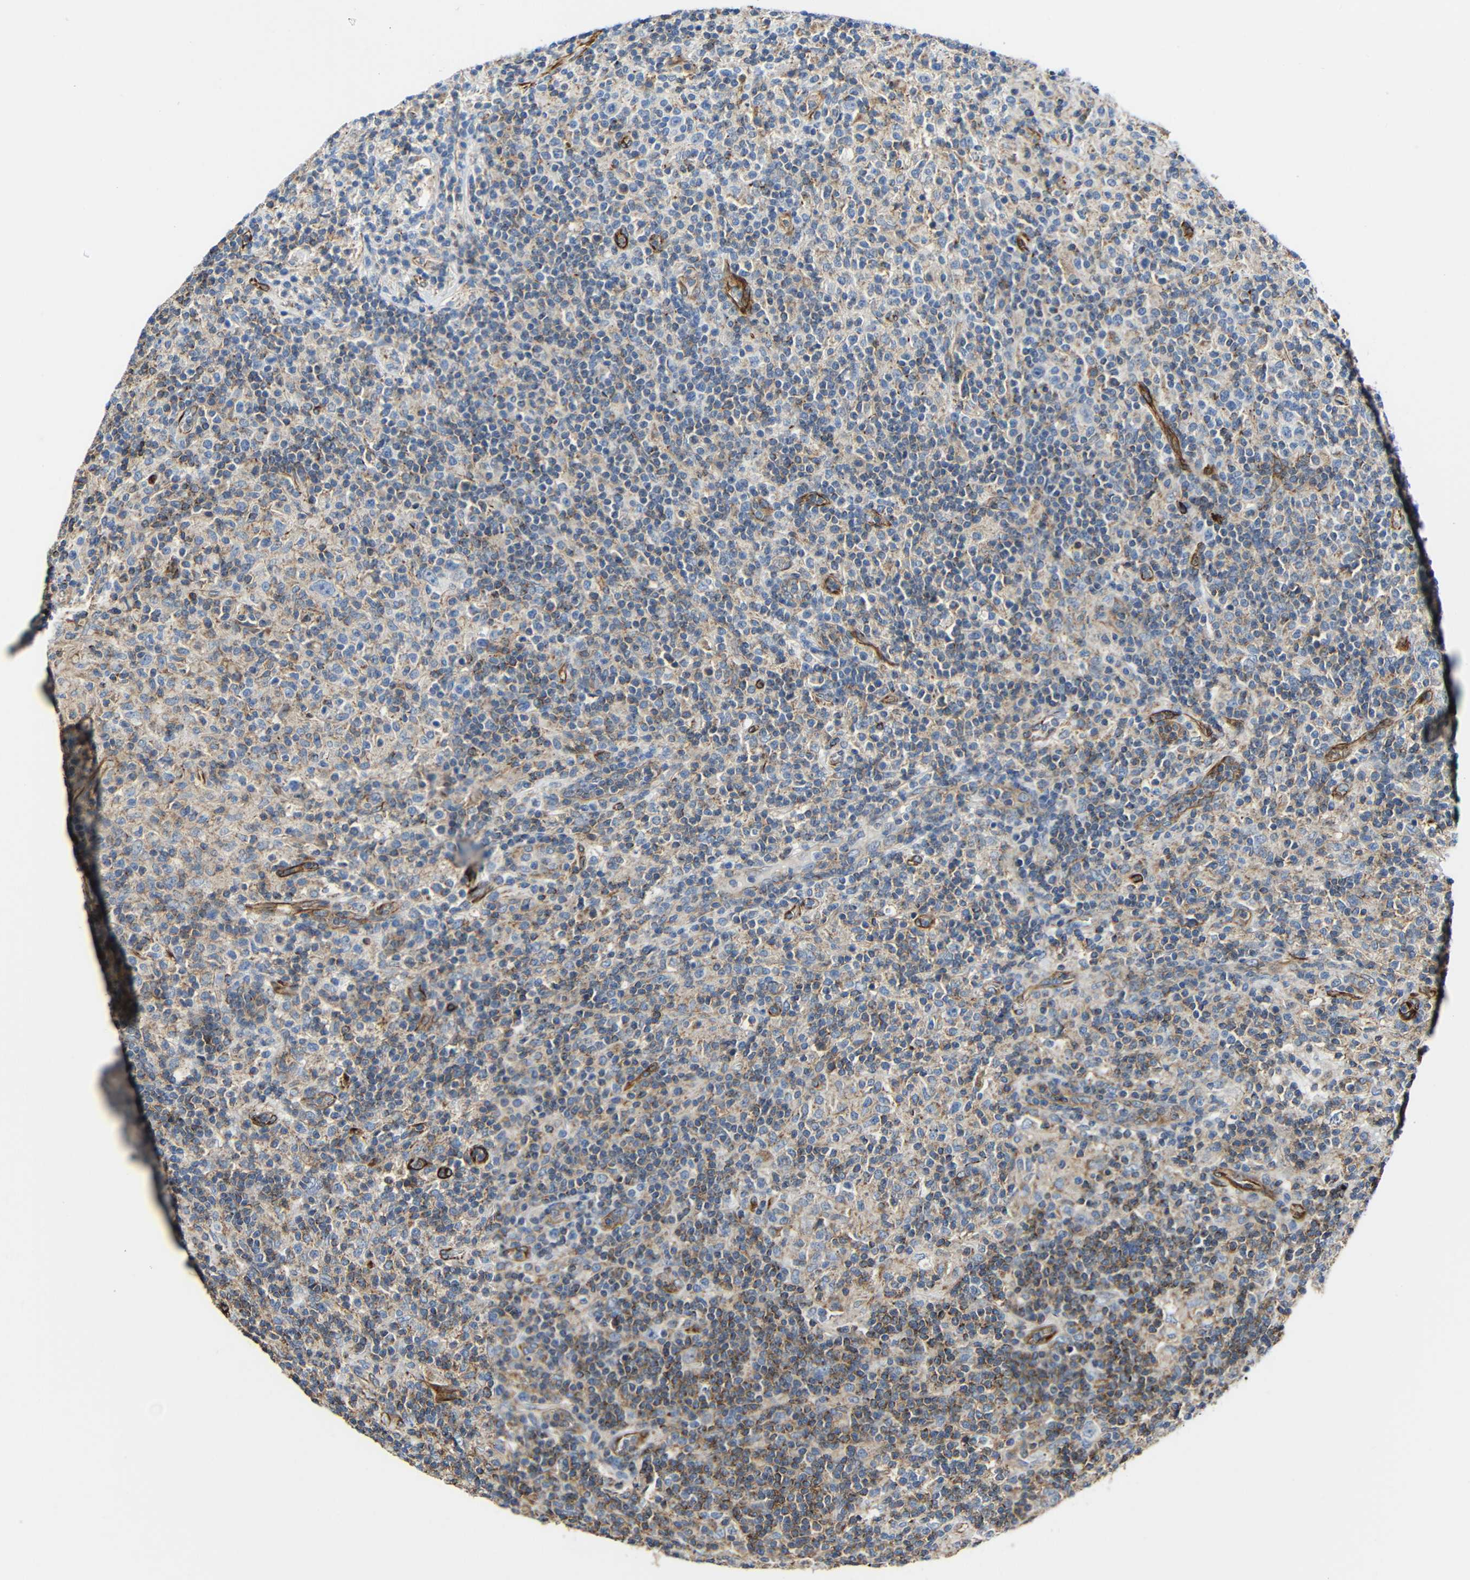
{"staining": {"intensity": "moderate", "quantity": "<25%", "location": "cytoplasmic/membranous"}, "tissue": "lymphoma", "cell_type": "Tumor cells", "image_type": "cancer", "snomed": [{"axis": "morphology", "description": "Hodgkin's disease, NOS"}, {"axis": "topography", "description": "Lymph node"}], "caption": "Lymphoma stained with DAB (3,3'-diaminobenzidine) IHC exhibits low levels of moderate cytoplasmic/membranous positivity in about <25% of tumor cells.", "gene": "IGSF10", "patient": {"sex": "male", "age": 70}}